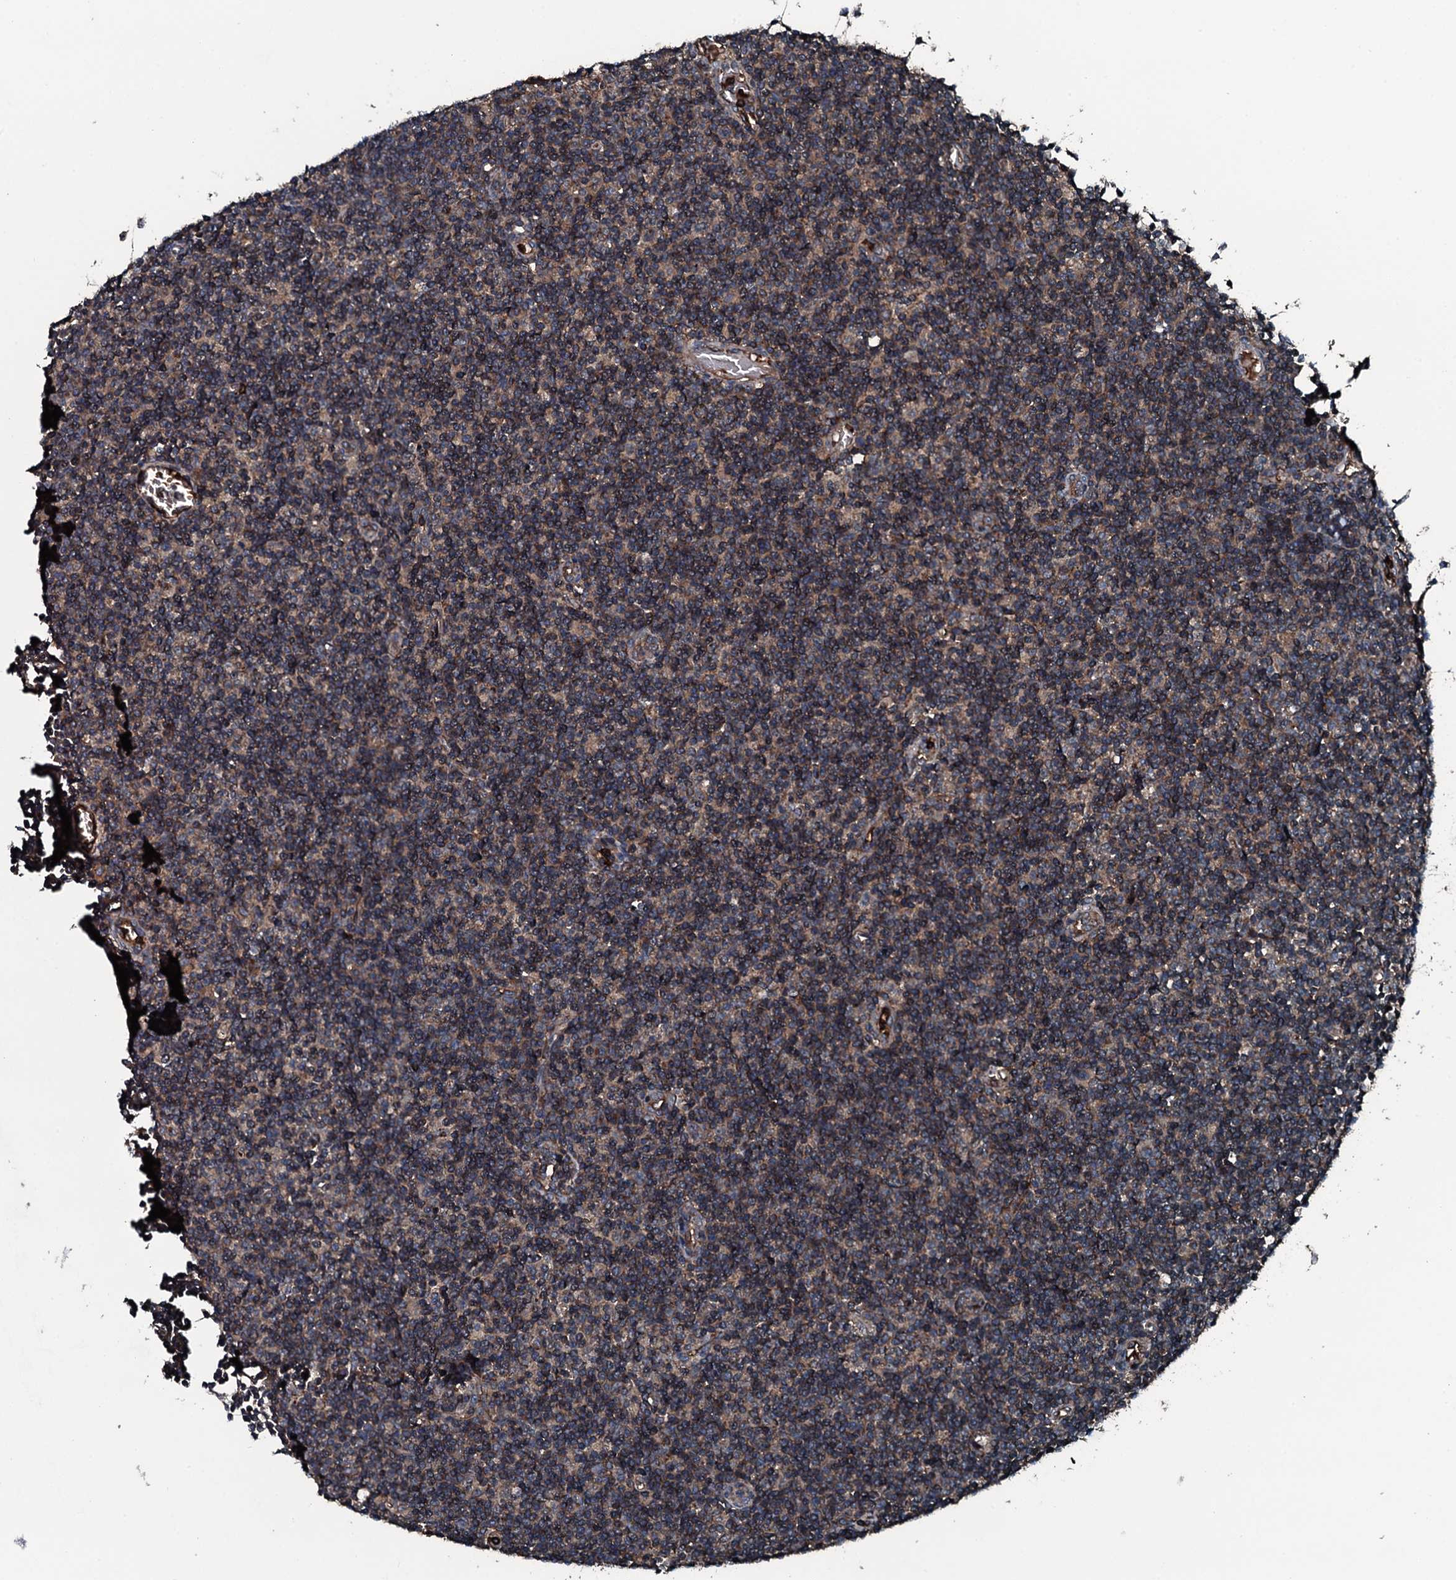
{"staining": {"intensity": "moderate", "quantity": ">75%", "location": "cytoplasmic/membranous"}, "tissue": "lymph node", "cell_type": "Germinal center cells", "image_type": "normal", "snomed": [{"axis": "morphology", "description": "Normal tissue, NOS"}, {"axis": "topography", "description": "Lymph node"}], "caption": "Germinal center cells display moderate cytoplasmic/membranous staining in about >75% of cells in unremarkable lymph node. (Stains: DAB (3,3'-diaminobenzidine) in brown, nuclei in blue, Microscopy: brightfield microscopy at high magnification).", "gene": "TRIM7", "patient": {"sex": "female", "age": 55}}